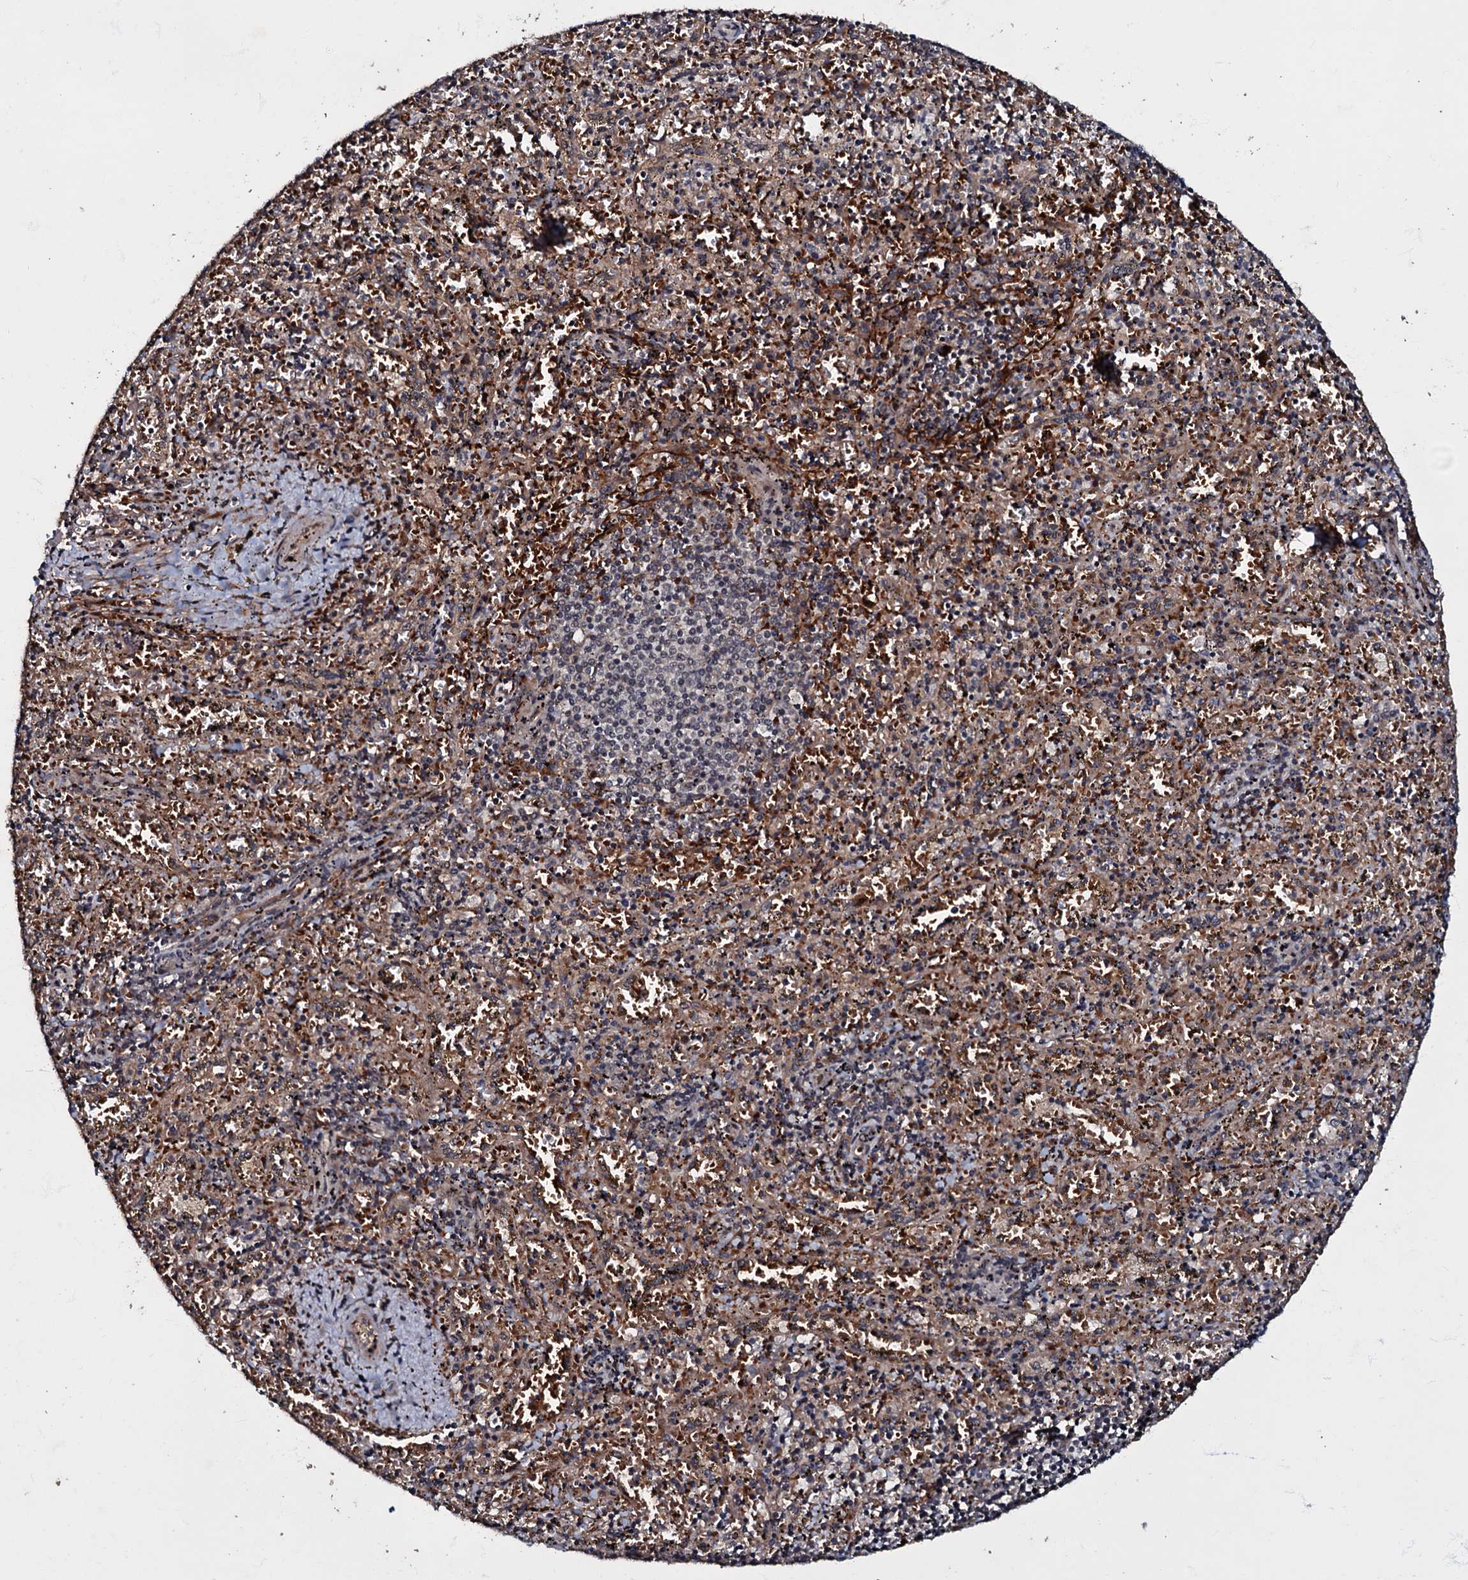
{"staining": {"intensity": "weak", "quantity": "<25%", "location": "cytoplasmic/membranous"}, "tissue": "spleen", "cell_type": "Cells in red pulp", "image_type": "normal", "snomed": [{"axis": "morphology", "description": "Normal tissue, NOS"}, {"axis": "topography", "description": "Spleen"}], "caption": "Immunohistochemistry histopathology image of normal human spleen stained for a protein (brown), which reveals no staining in cells in red pulp.", "gene": "MANSC4", "patient": {"sex": "male", "age": 11}}